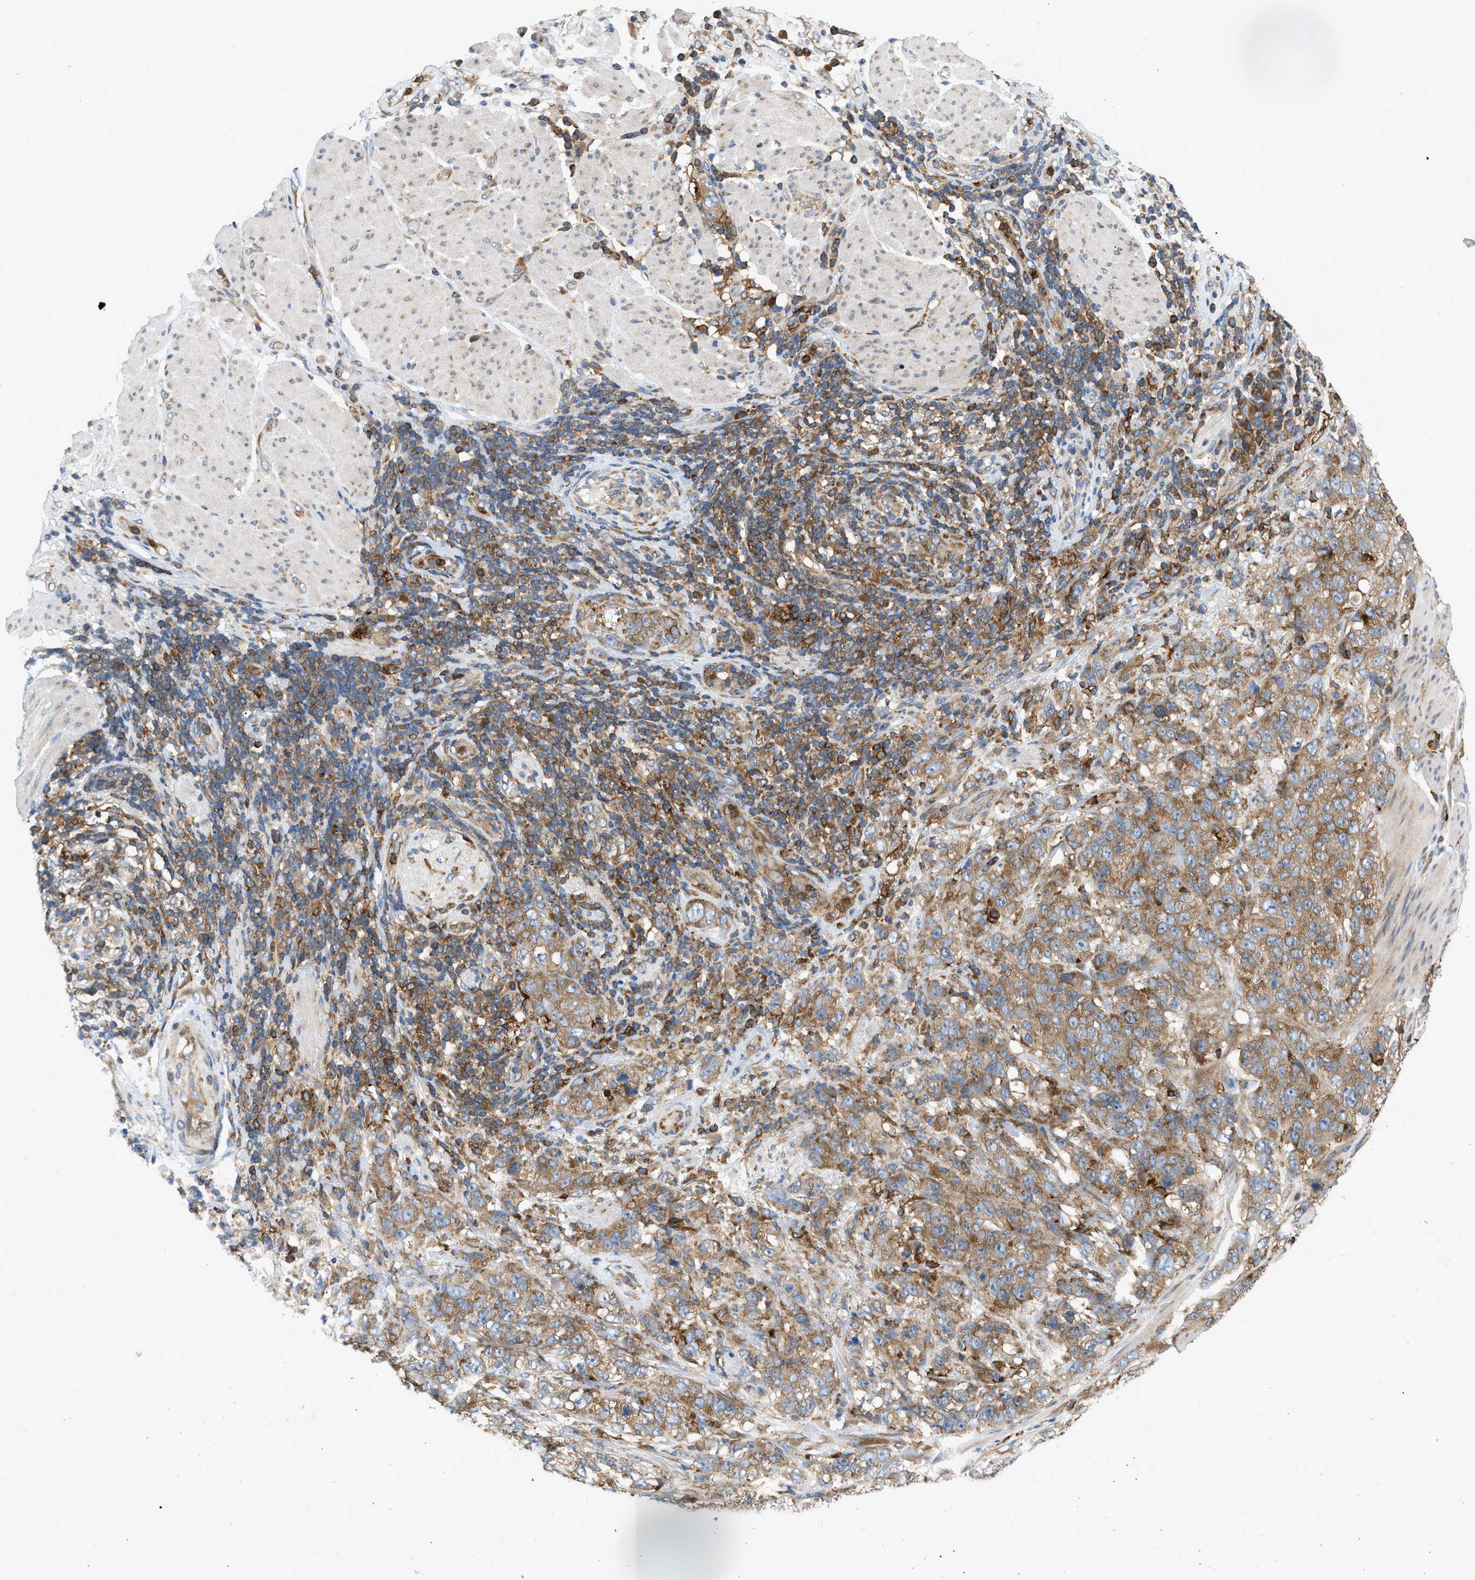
{"staining": {"intensity": "moderate", "quantity": ">75%", "location": "cytoplasmic/membranous"}, "tissue": "stomach cancer", "cell_type": "Tumor cells", "image_type": "cancer", "snomed": [{"axis": "morphology", "description": "Adenocarcinoma, NOS"}, {"axis": "topography", "description": "Stomach"}], "caption": "This micrograph shows IHC staining of adenocarcinoma (stomach), with medium moderate cytoplasmic/membranous positivity in about >75% of tumor cells.", "gene": "GPAT4", "patient": {"sex": "male", "age": 48}}